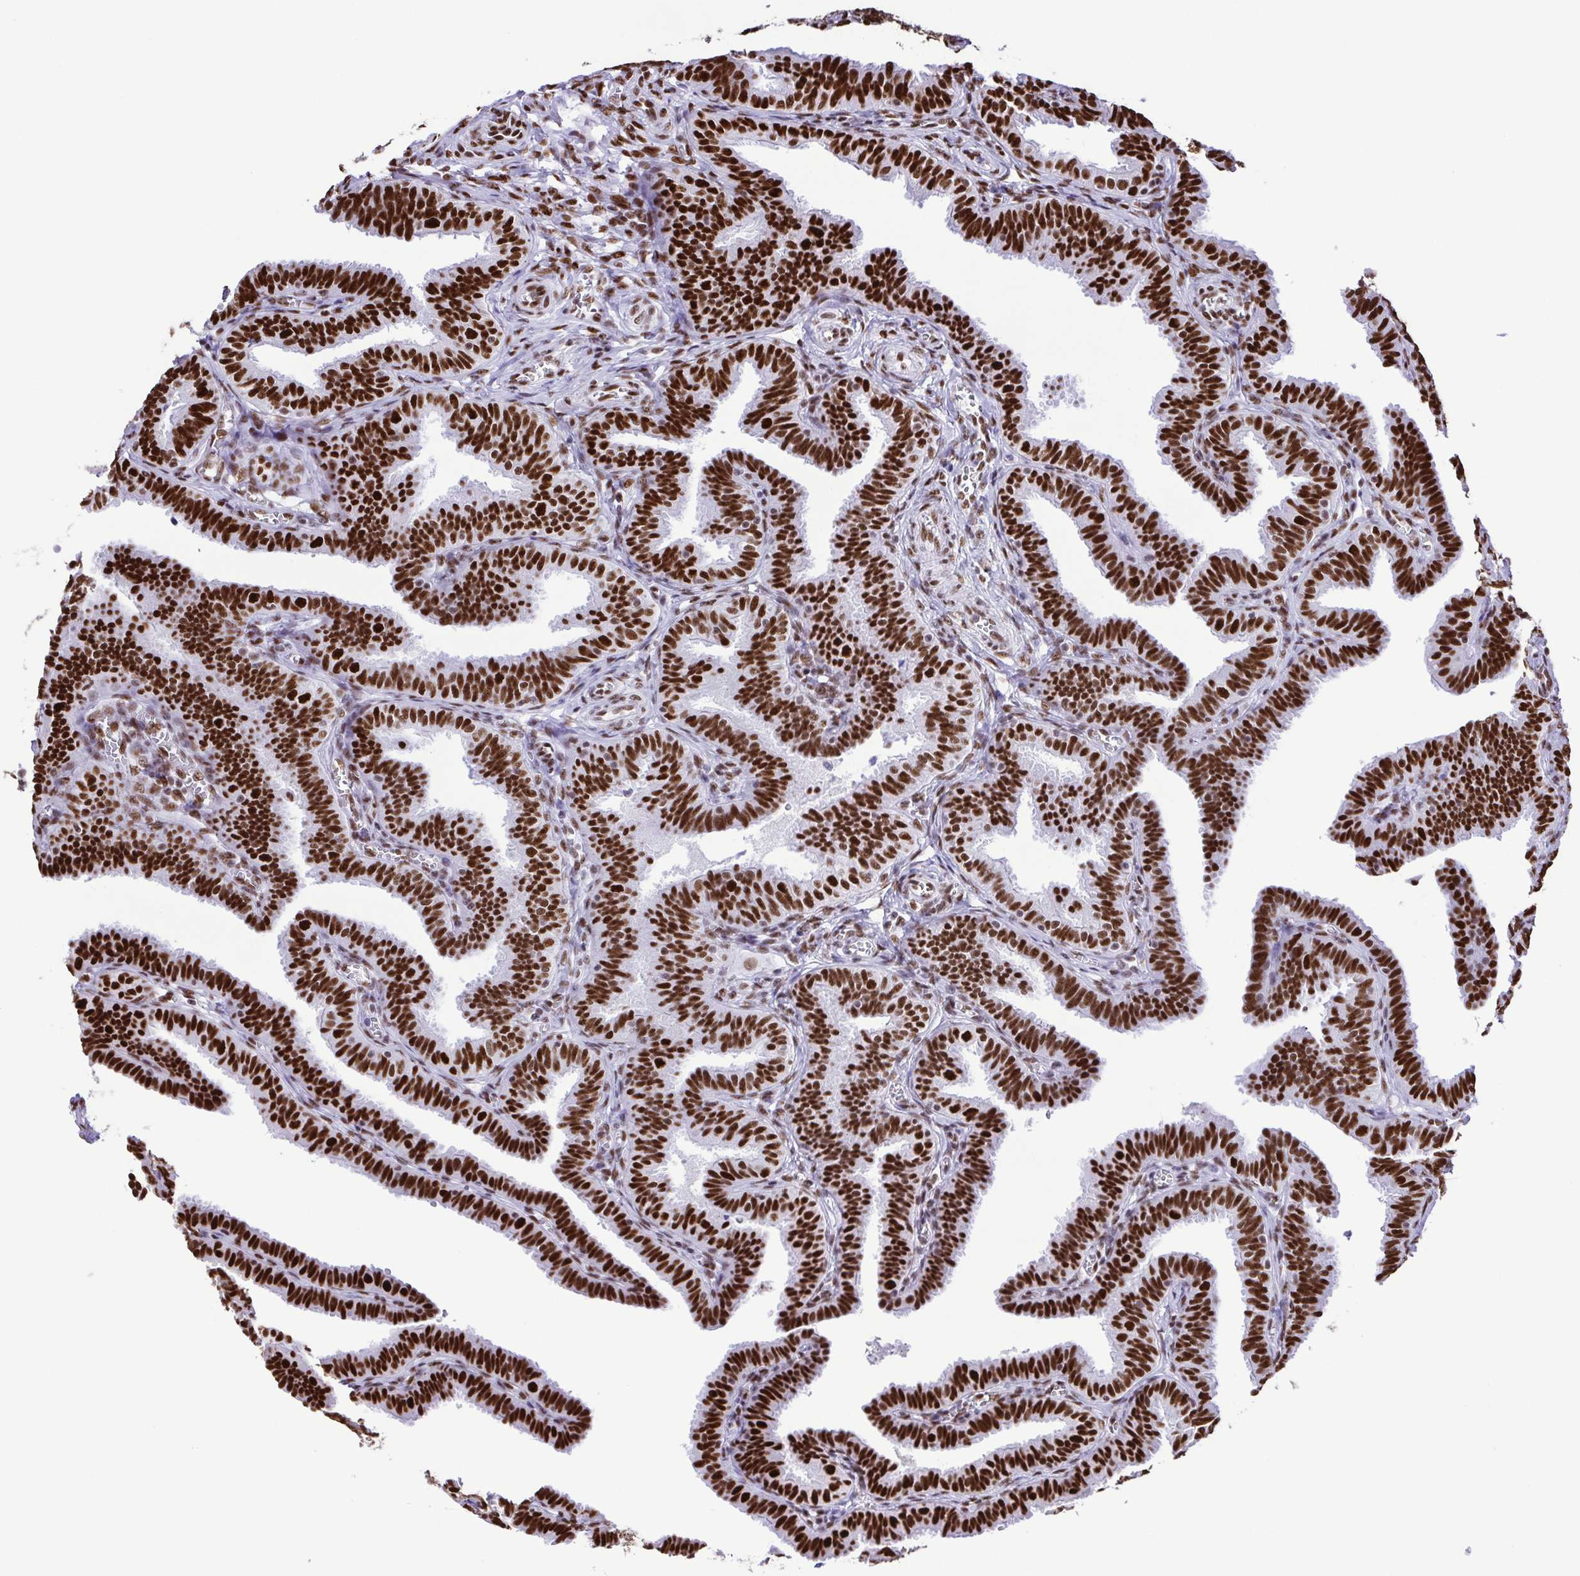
{"staining": {"intensity": "strong", "quantity": ">75%", "location": "nuclear"}, "tissue": "fallopian tube", "cell_type": "Glandular cells", "image_type": "normal", "snomed": [{"axis": "morphology", "description": "Normal tissue, NOS"}, {"axis": "topography", "description": "Fallopian tube"}], "caption": "Immunohistochemistry (IHC) (DAB (3,3'-diaminobenzidine)) staining of normal human fallopian tube reveals strong nuclear protein staining in approximately >75% of glandular cells.", "gene": "TRIM28", "patient": {"sex": "female", "age": 25}}